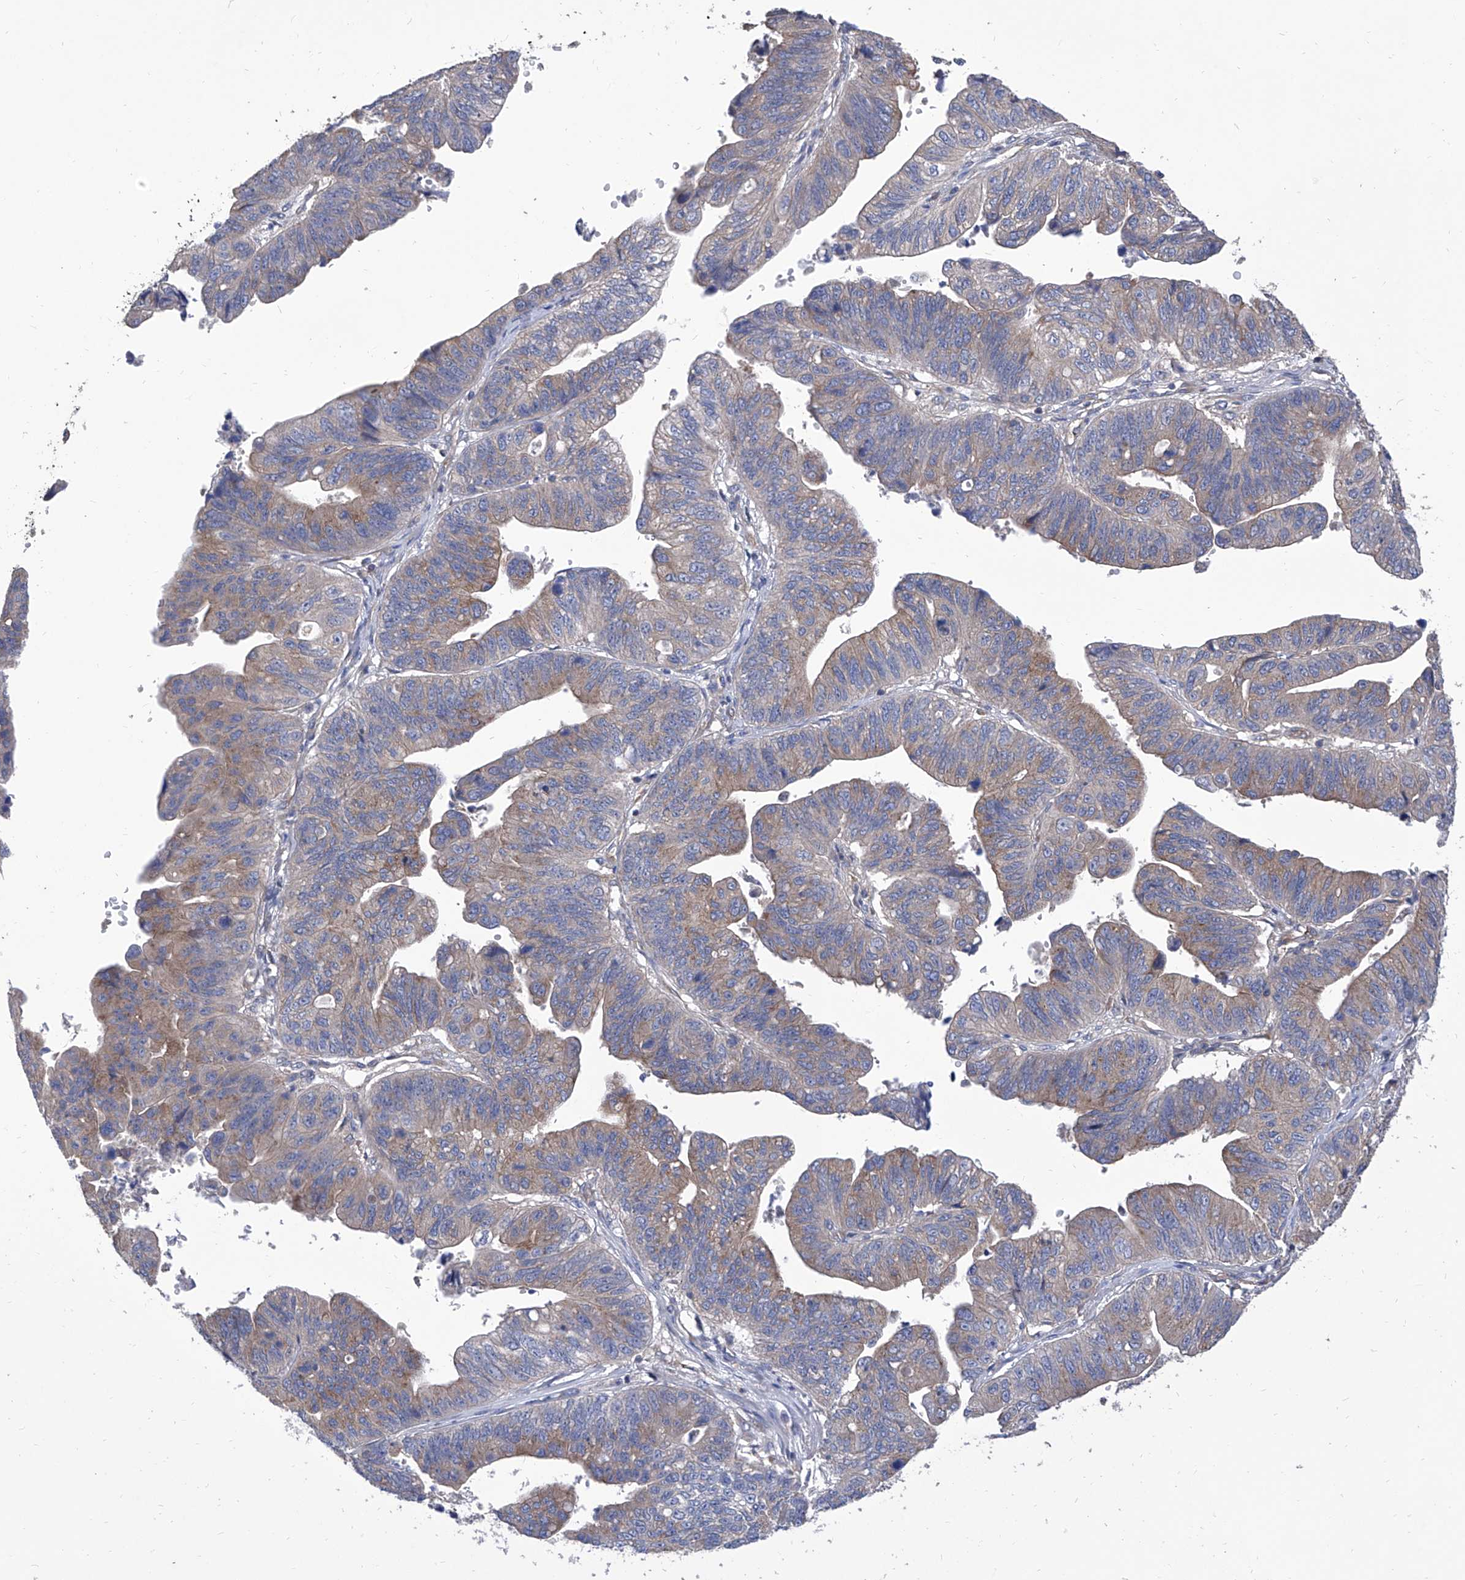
{"staining": {"intensity": "moderate", "quantity": "25%-75%", "location": "cytoplasmic/membranous"}, "tissue": "stomach cancer", "cell_type": "Tumor cells", "image_type": "cancer", "snomed": [{"axis": "morphology", "description": "Adenocarcinoma, NOS"}, {"axis": "topography", "description": "Stomach"}], "caption": "DAB (3,3'-diaminobenzidine) immunohistochemical staining of human stomach cancer (adenocarcinoma) reveals moderate cytoplasmic/membranous protein positivity in approximately 25%-75% of tumor cells.", "gene": "TJAP1", "patient": {"sex": "male", "age": 59}}